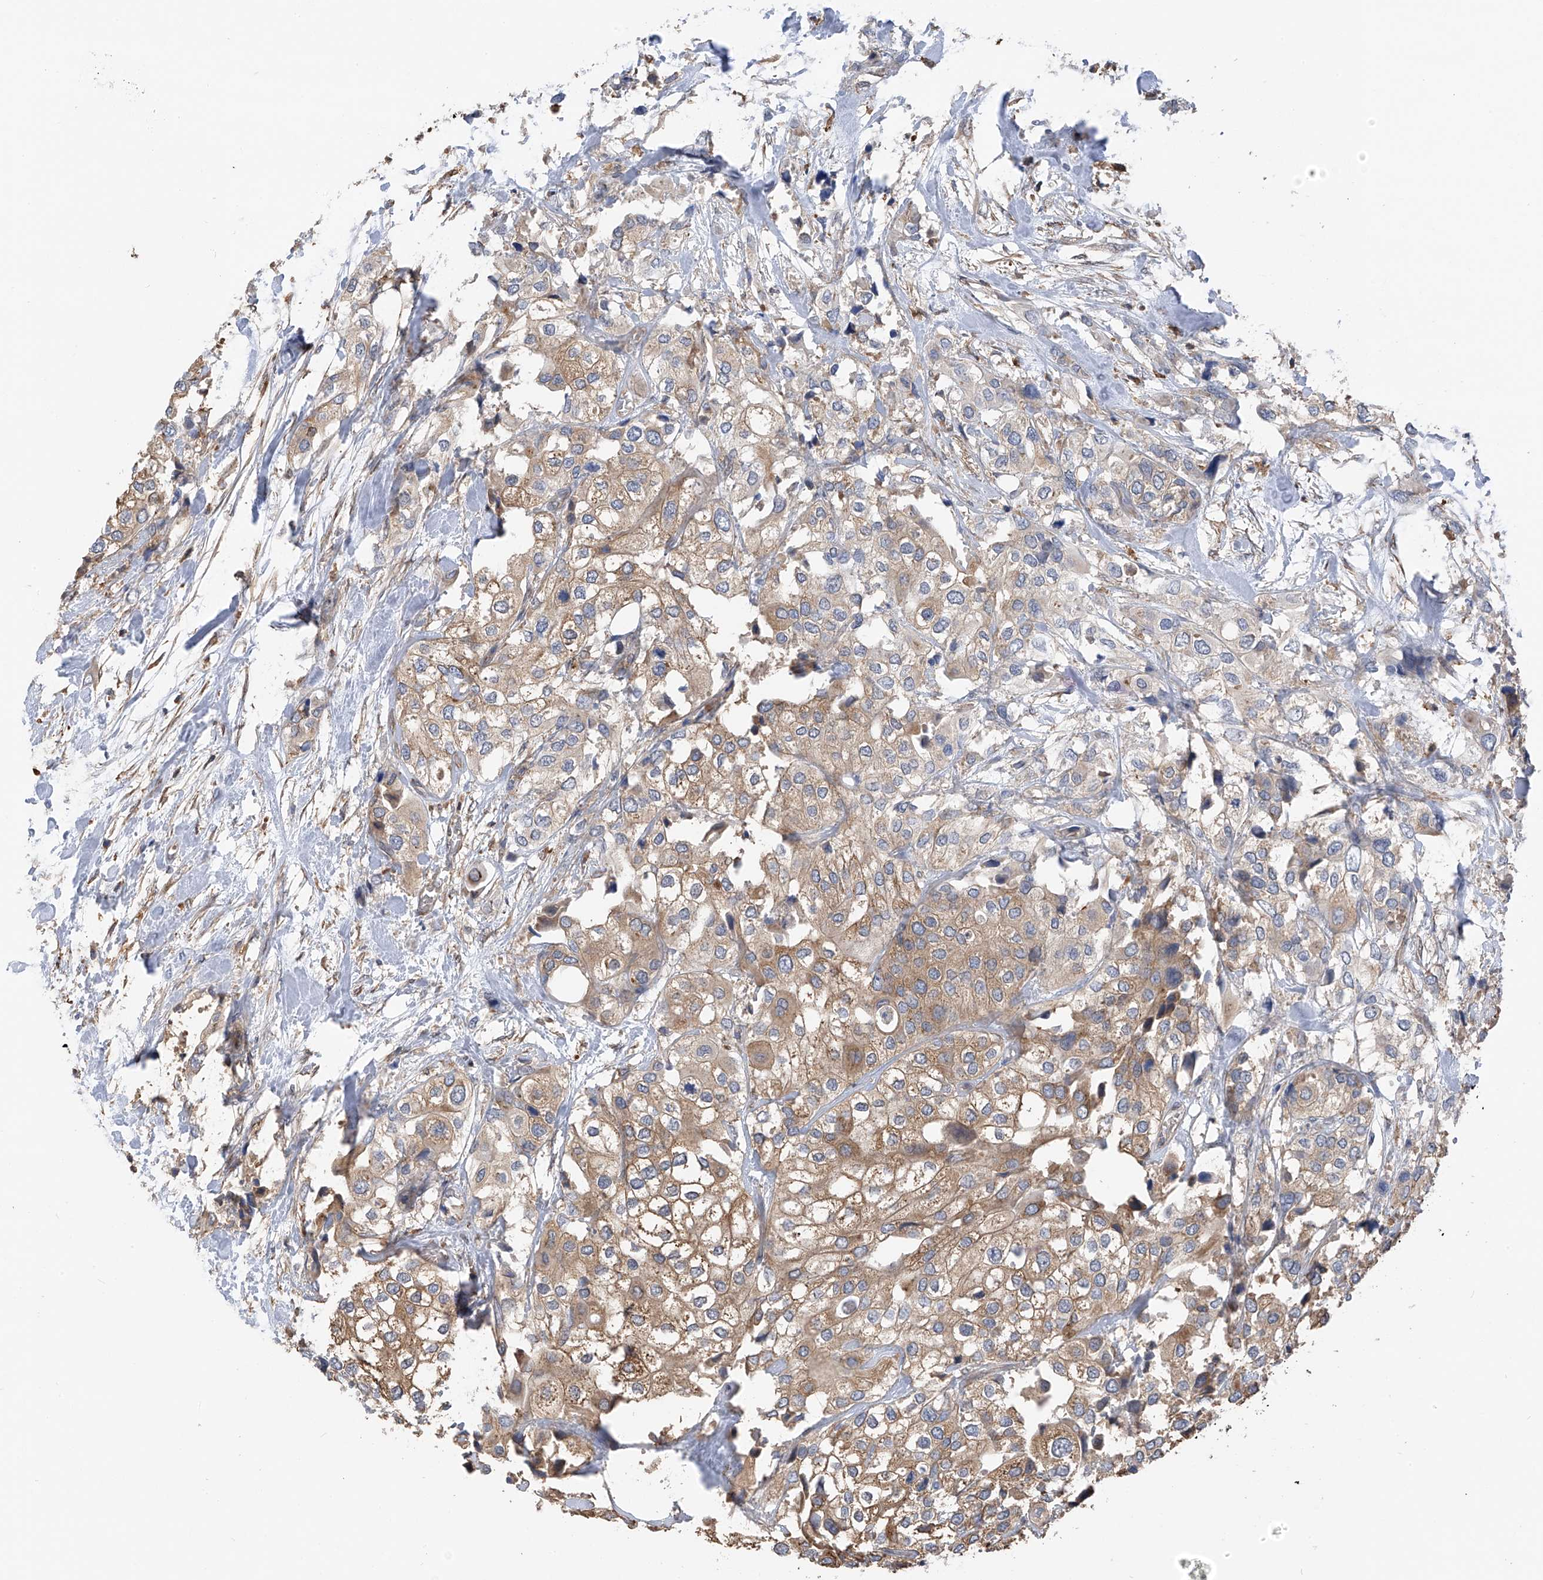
{"staining": {"intensity": "moderate", "quantity": ">75%", "location": "cytoplasmic/membranous"}, "tissue": "urothelial cancer", "cell_type": "Tumor cells", "image_type": "cancer", "snomed": [{"axis": "morphology", "description": "Urothelial carcinoma, High grade"}, {"axis": "topography", "description": "Urinary bladder"}], "caption": "A brown stain highlights moderate cytoplasmic/membranous expression of a protein in urothelial carcinoma (high-grade) tumor cells. (Stains: DAB in brown, nuclei in blue, Microscopy: brightfield microscopy at high magnification).", "gene": "ZNF189", "patient": {"sex": "male", "age": 64}}